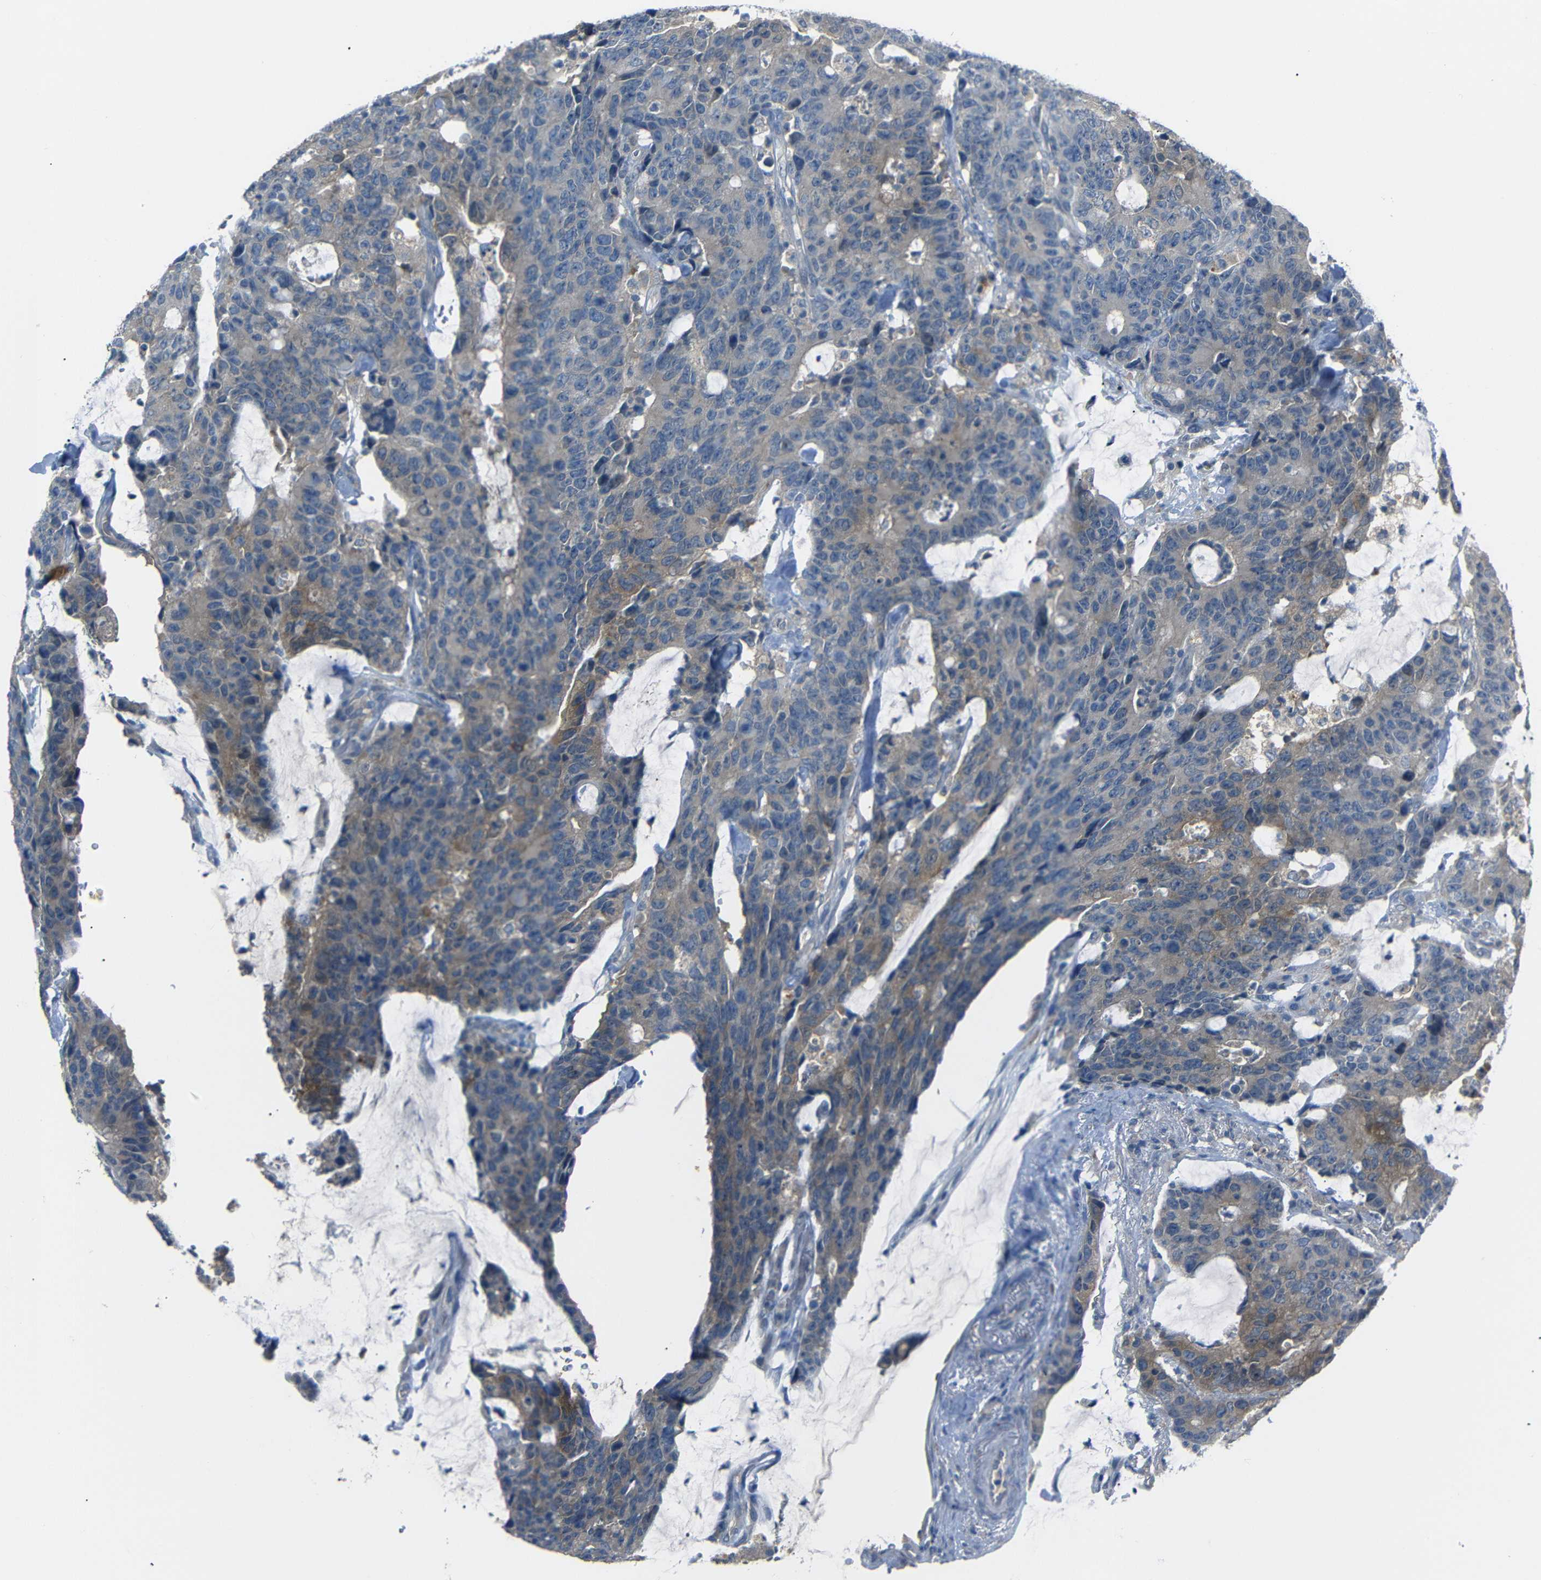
{"staining": {"intensity": "moderate", "quantity": "<25%", "location": "cytoplasmic/membranous"}, "tissue": "colorectal cancer", "cell_type": "Tumor cells", "image_type": "cancer", "snomed": [{"axis": "morphology", "description": "Adenocarcinoma, NOS"}, {"axis": "topography", "description": "Colon"}], "caption": "DAB (3,3'-diaminobenzidine) immunohistochemical staining of colorectal cancer (adenocarcinoma) displays moderate cytoplasmic/membranous protein expression in about <25% of tumor cells.", "gene": "C6orf89", "patient": {"sex": "female", "age": 86}}